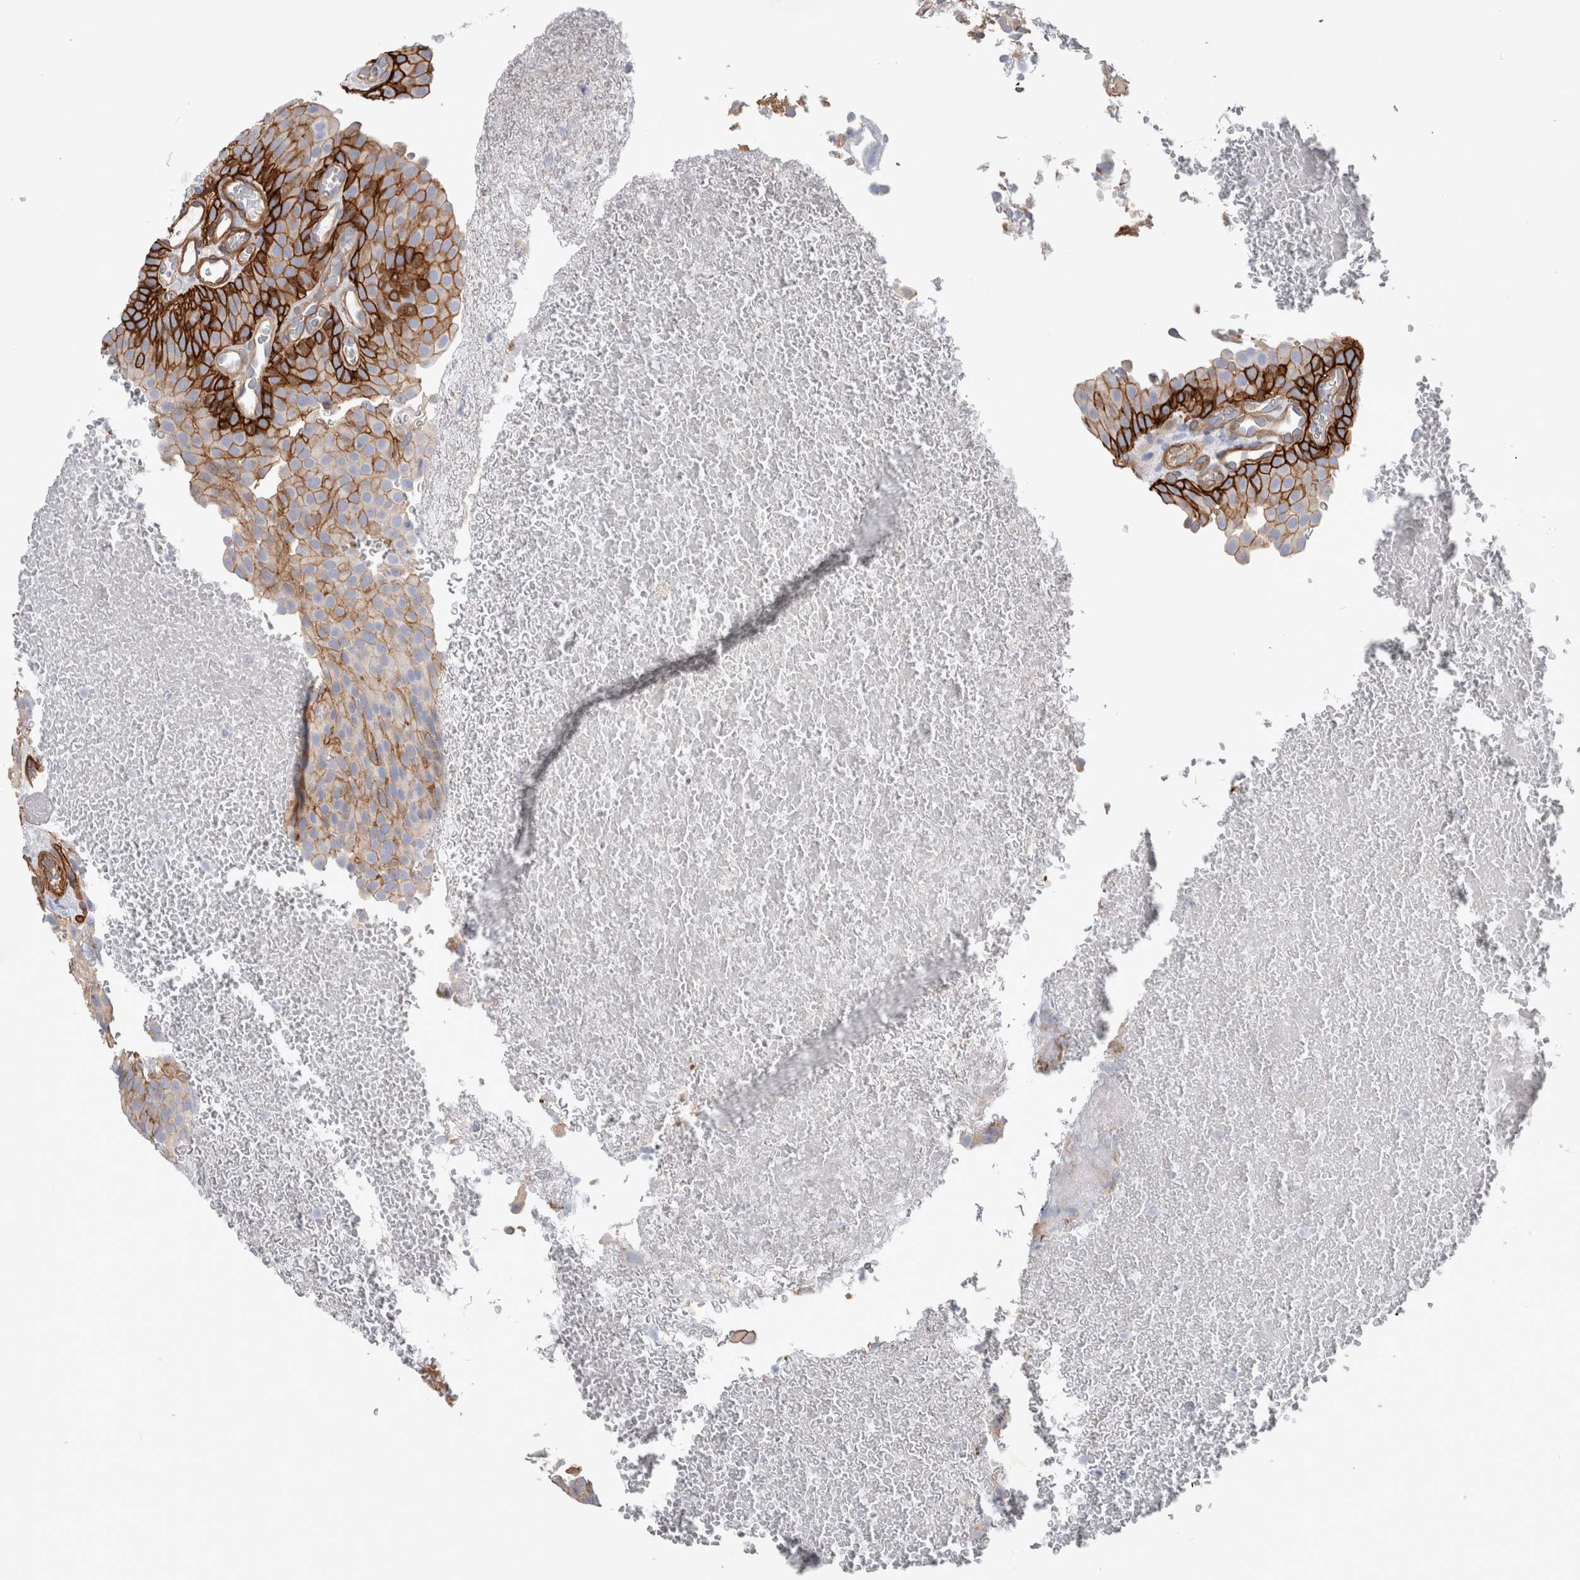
{"staining": {"intensity": "strong", "quantity": "25%-75%", "location": "cytoplasmic/membranous"}, "tissue": "urothelial cancer", "cell_type": "Tumor cells", "image_type": "cancer", "snomed": [{"axis": "morphology", "description": "Urothelial carcinoma, Low grade"}, {"axis": "topography", "description": "Urinary bladder"}], "caption": "This is a photomicrograph of immunohistochemistry staining of low-grade urothelial carcinoma, which shows strong expression in the cytoplasmic/membranous of tumor cells.", "gene": "BCAM", "patient": {"sex": "male", "age": 78}}